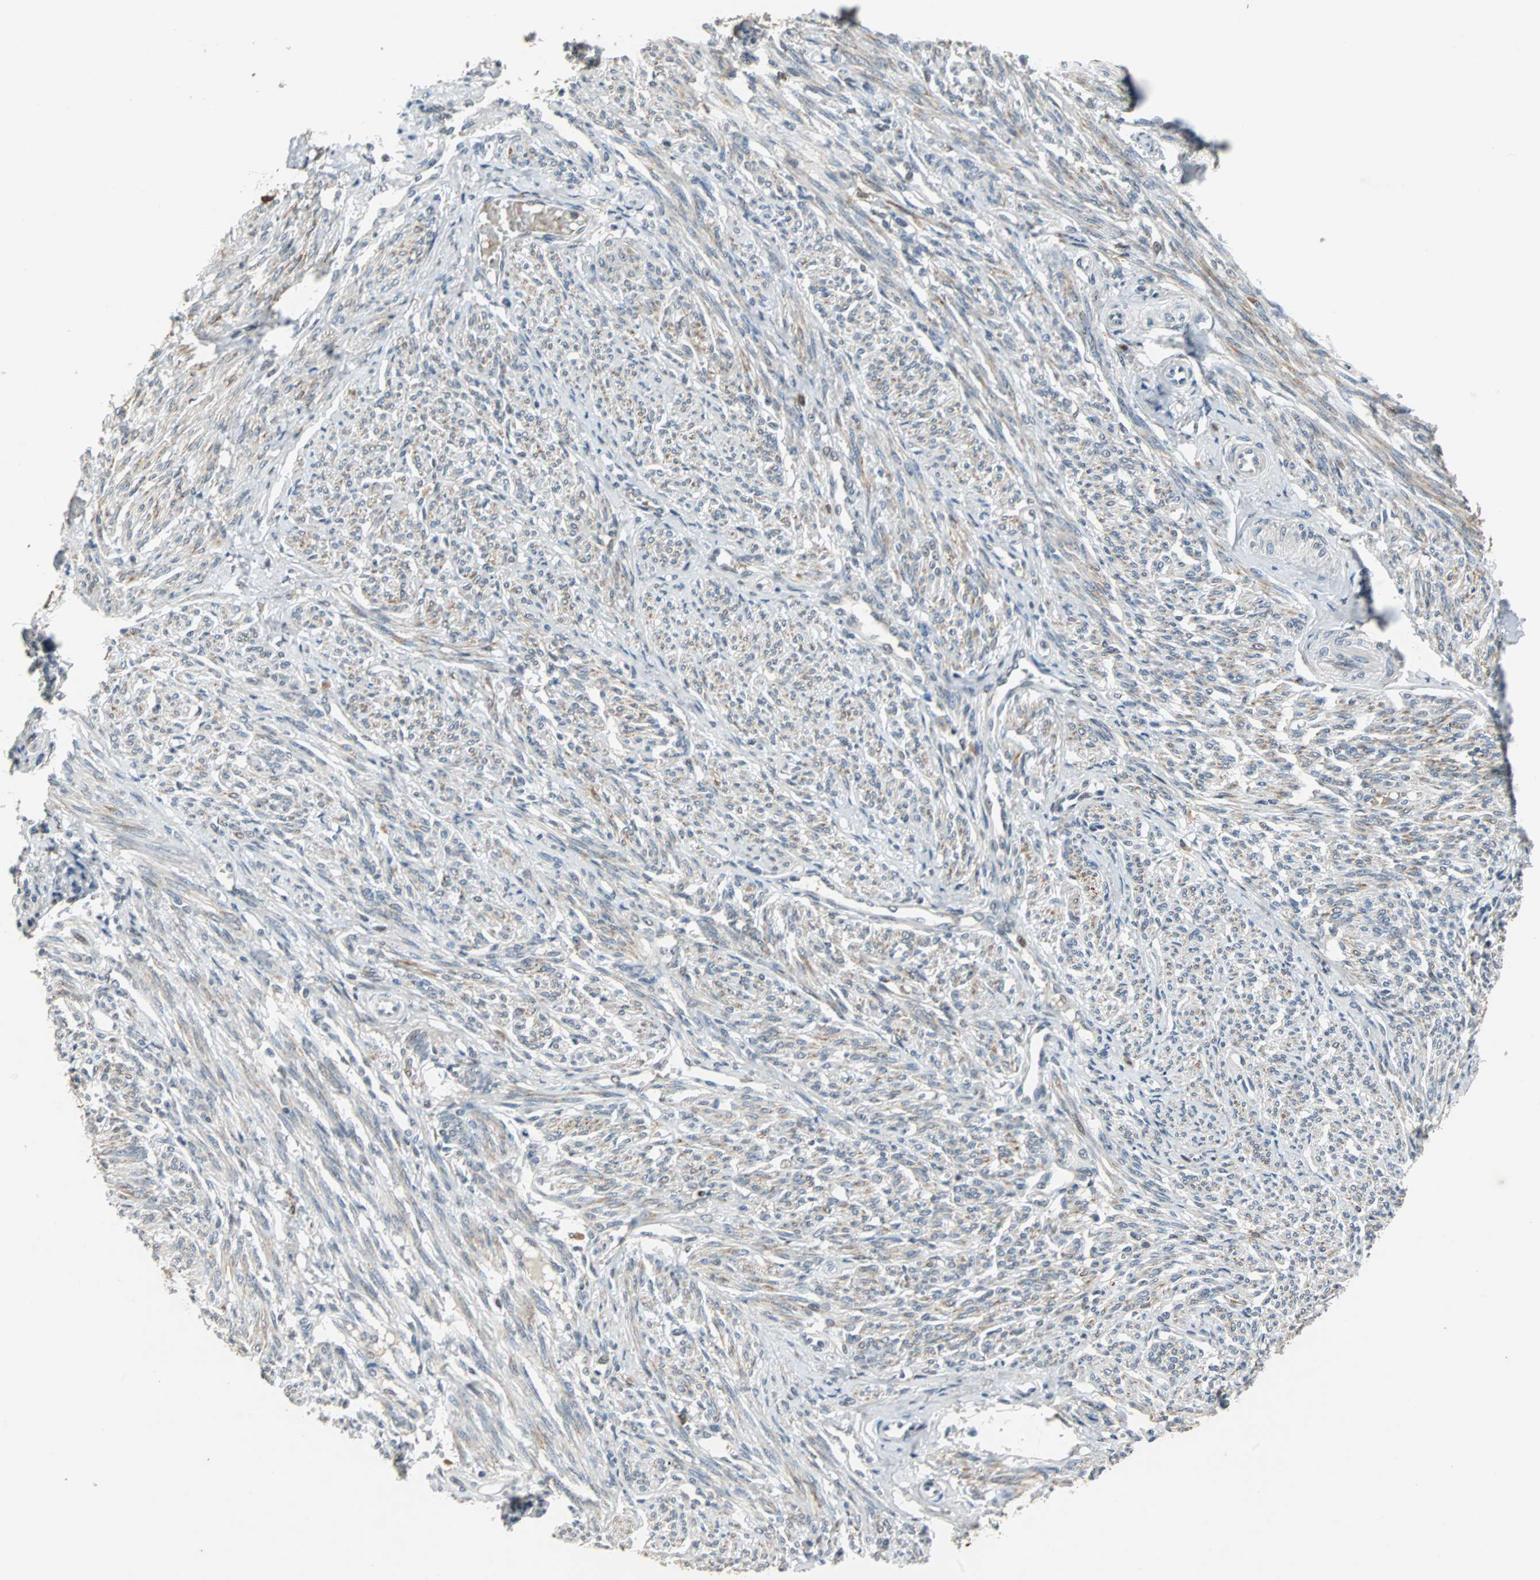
{"staining": {"intensity": "strong", "quantity": ">75%", "location": "cytoplasmic/membranous"}, "tissue": "smooth muscle", "cell_type": "Smooth muscle cells", "image_type": "normal", "snomed": [{"axis": "morphology", "description": "Normal tissue, NOS"}, {"axis": "topography", "description": "Smooth muscle"}], "caption": "High-power microscopy captured an IHC histopathology image of benign smooth muscle, revealing strong cytoplasmic/membranous positivity in approximately >75% of smooth muscle cells.", "gene": "HLX", "patient": {"sex": "female", "age": 65}}